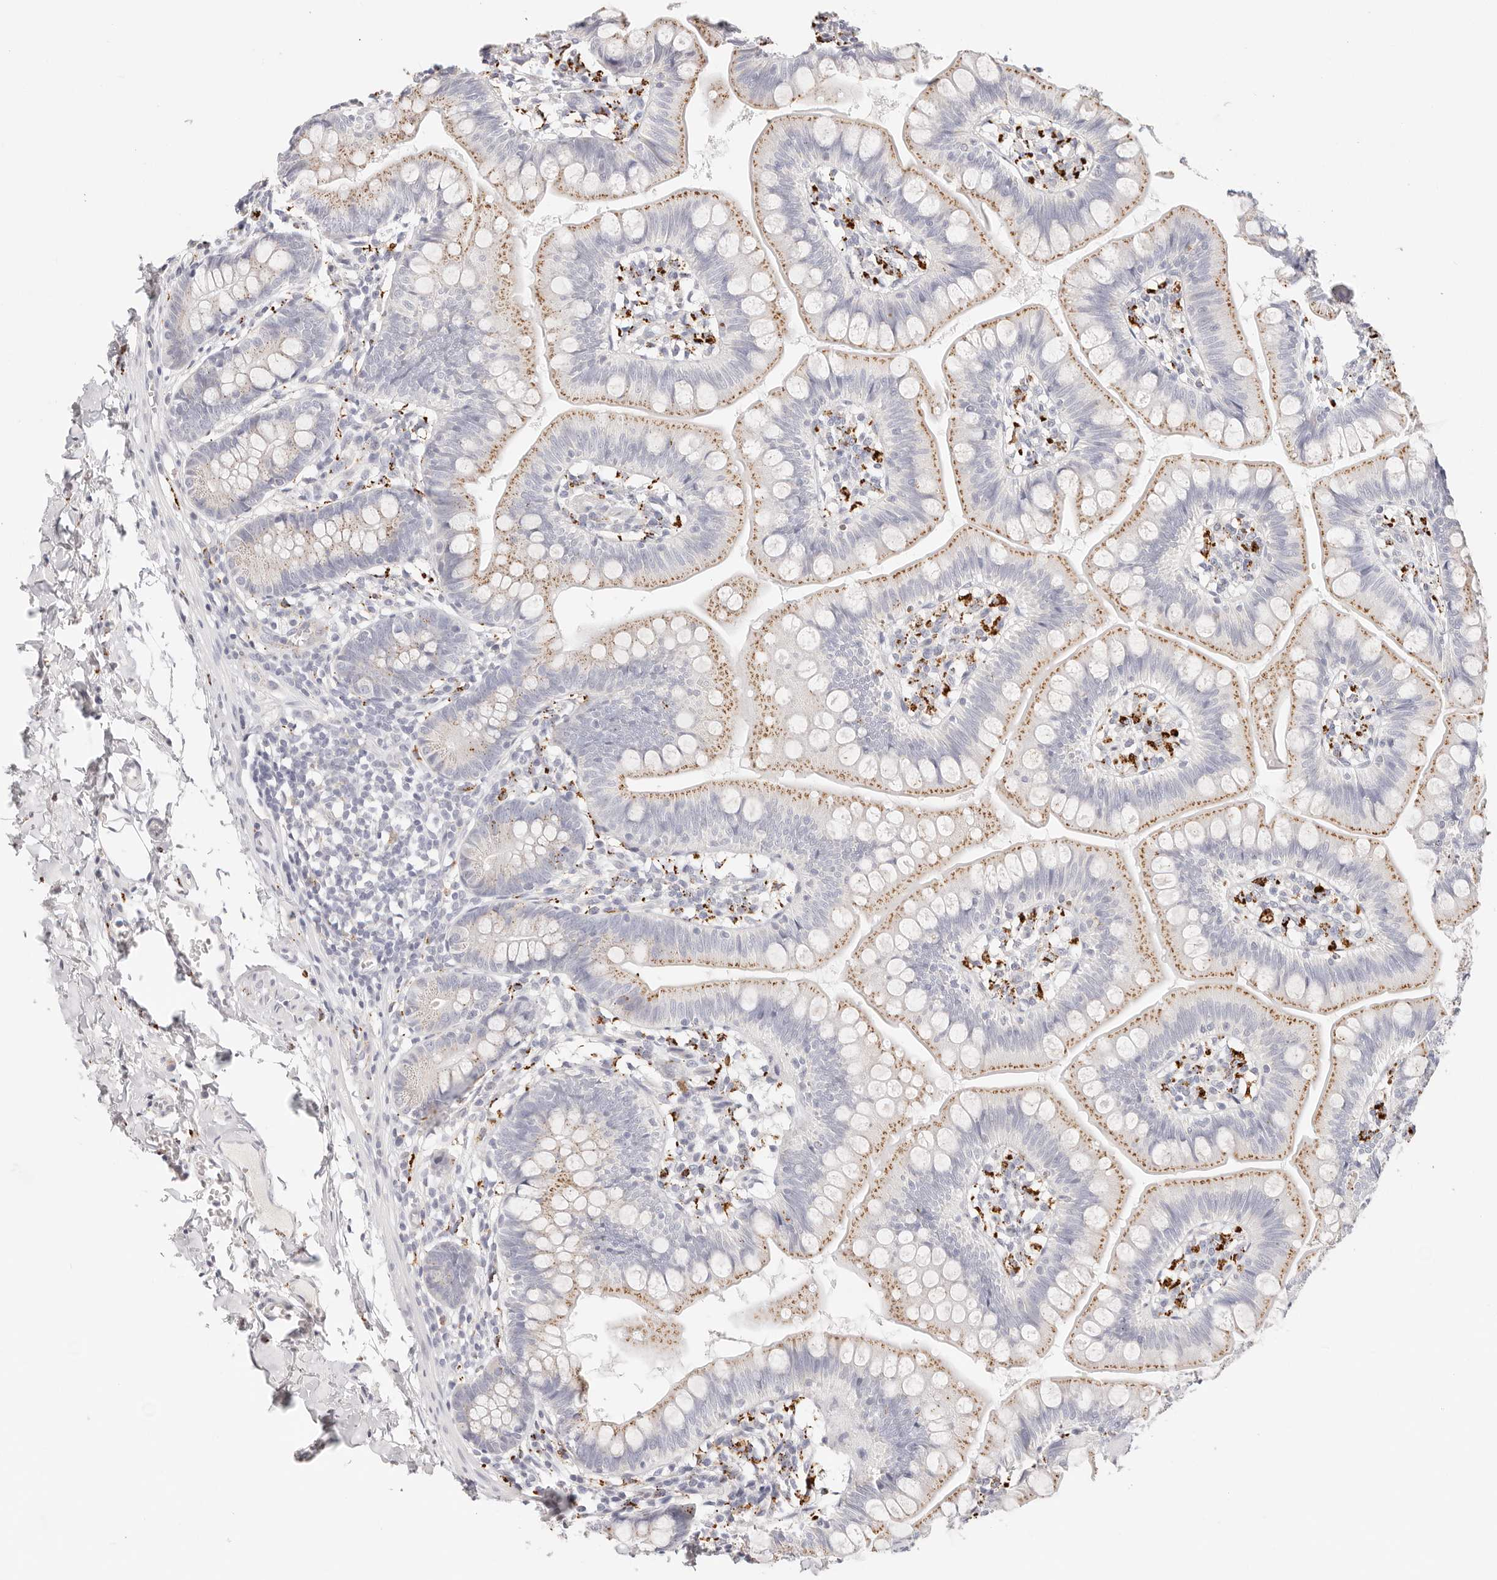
{"staining": {"intensity": "moderate", "quantity": "25%-75%", "location": "cytoplasmic/membranous"}, "tissue": "small intestine", "cell_type": "Glandular cells", "image_type": "normal", "snomed": [{"axis": "morphology", "description": "Normal tissue, NOS"}, {"axis": "topography", "description": "Small intestine"}], "caption": "About 25%-75% of glandular cells in benign human small intestine demonstrate moderate cytoplasmic/membranous protein staining as visualized by brown immunohistochemical staining.", "gene": "STKLD1", "patient": {"sex": "male", "age": 7}}